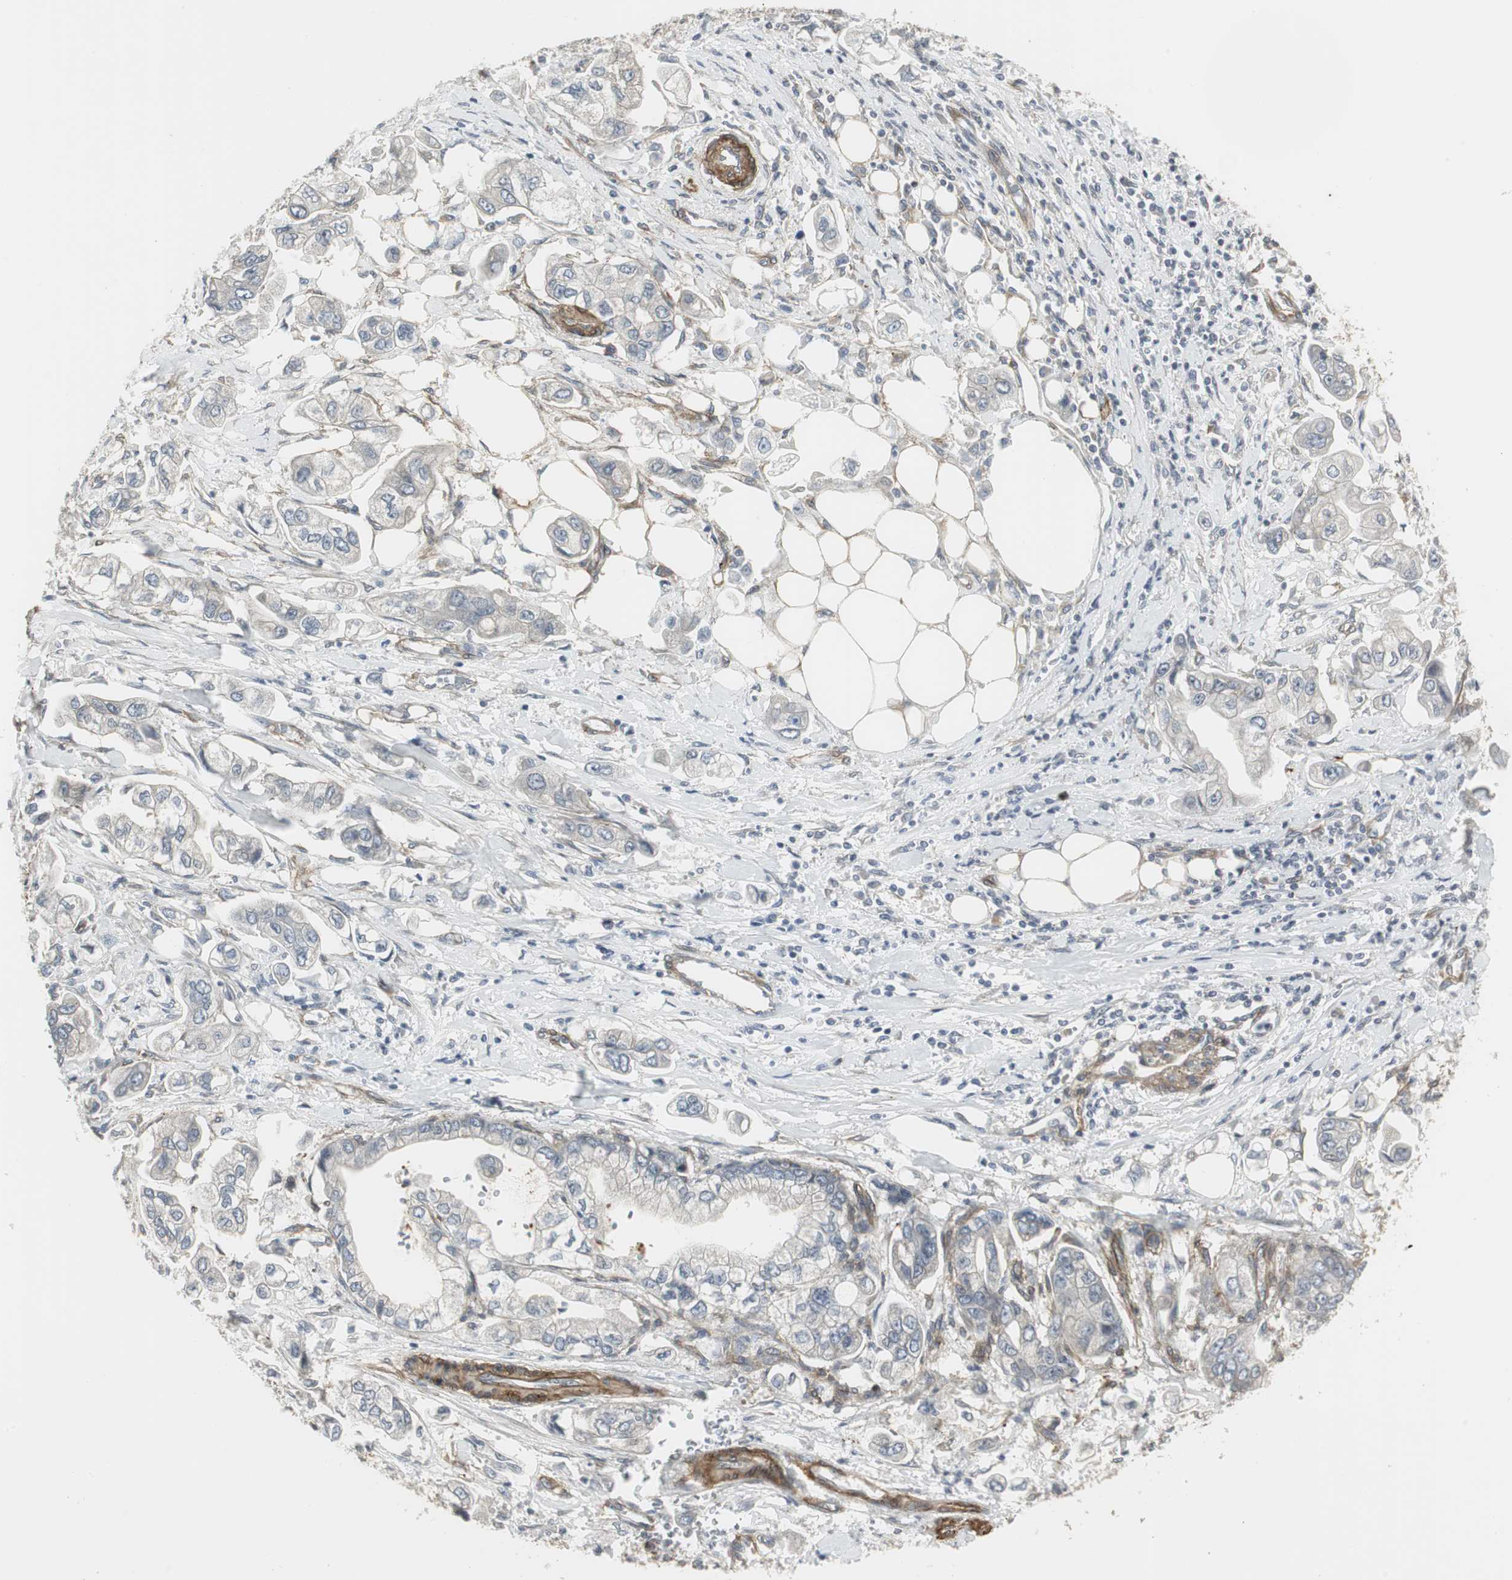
{"staining": {"intensity": "weak", "quantity": "<25%", "location": "cytoplasmic/membranous"}, "tissue": "stomach cancer", "cell_type": "Tumor cells", "image_type": "cancer", "snomed": [{"axis": "morphology", "description": "Adenocarcinoma, NOS"}, {"axis": "topography", "description": "Stomach"}], "caption": "Human stomach adenocarcinoma stained for a protein using immunohistochemistry (IHC) reveals no expression in tumor cells.", "gene": "SCYL3", "patient": {"sex": "male", "age": 62}}